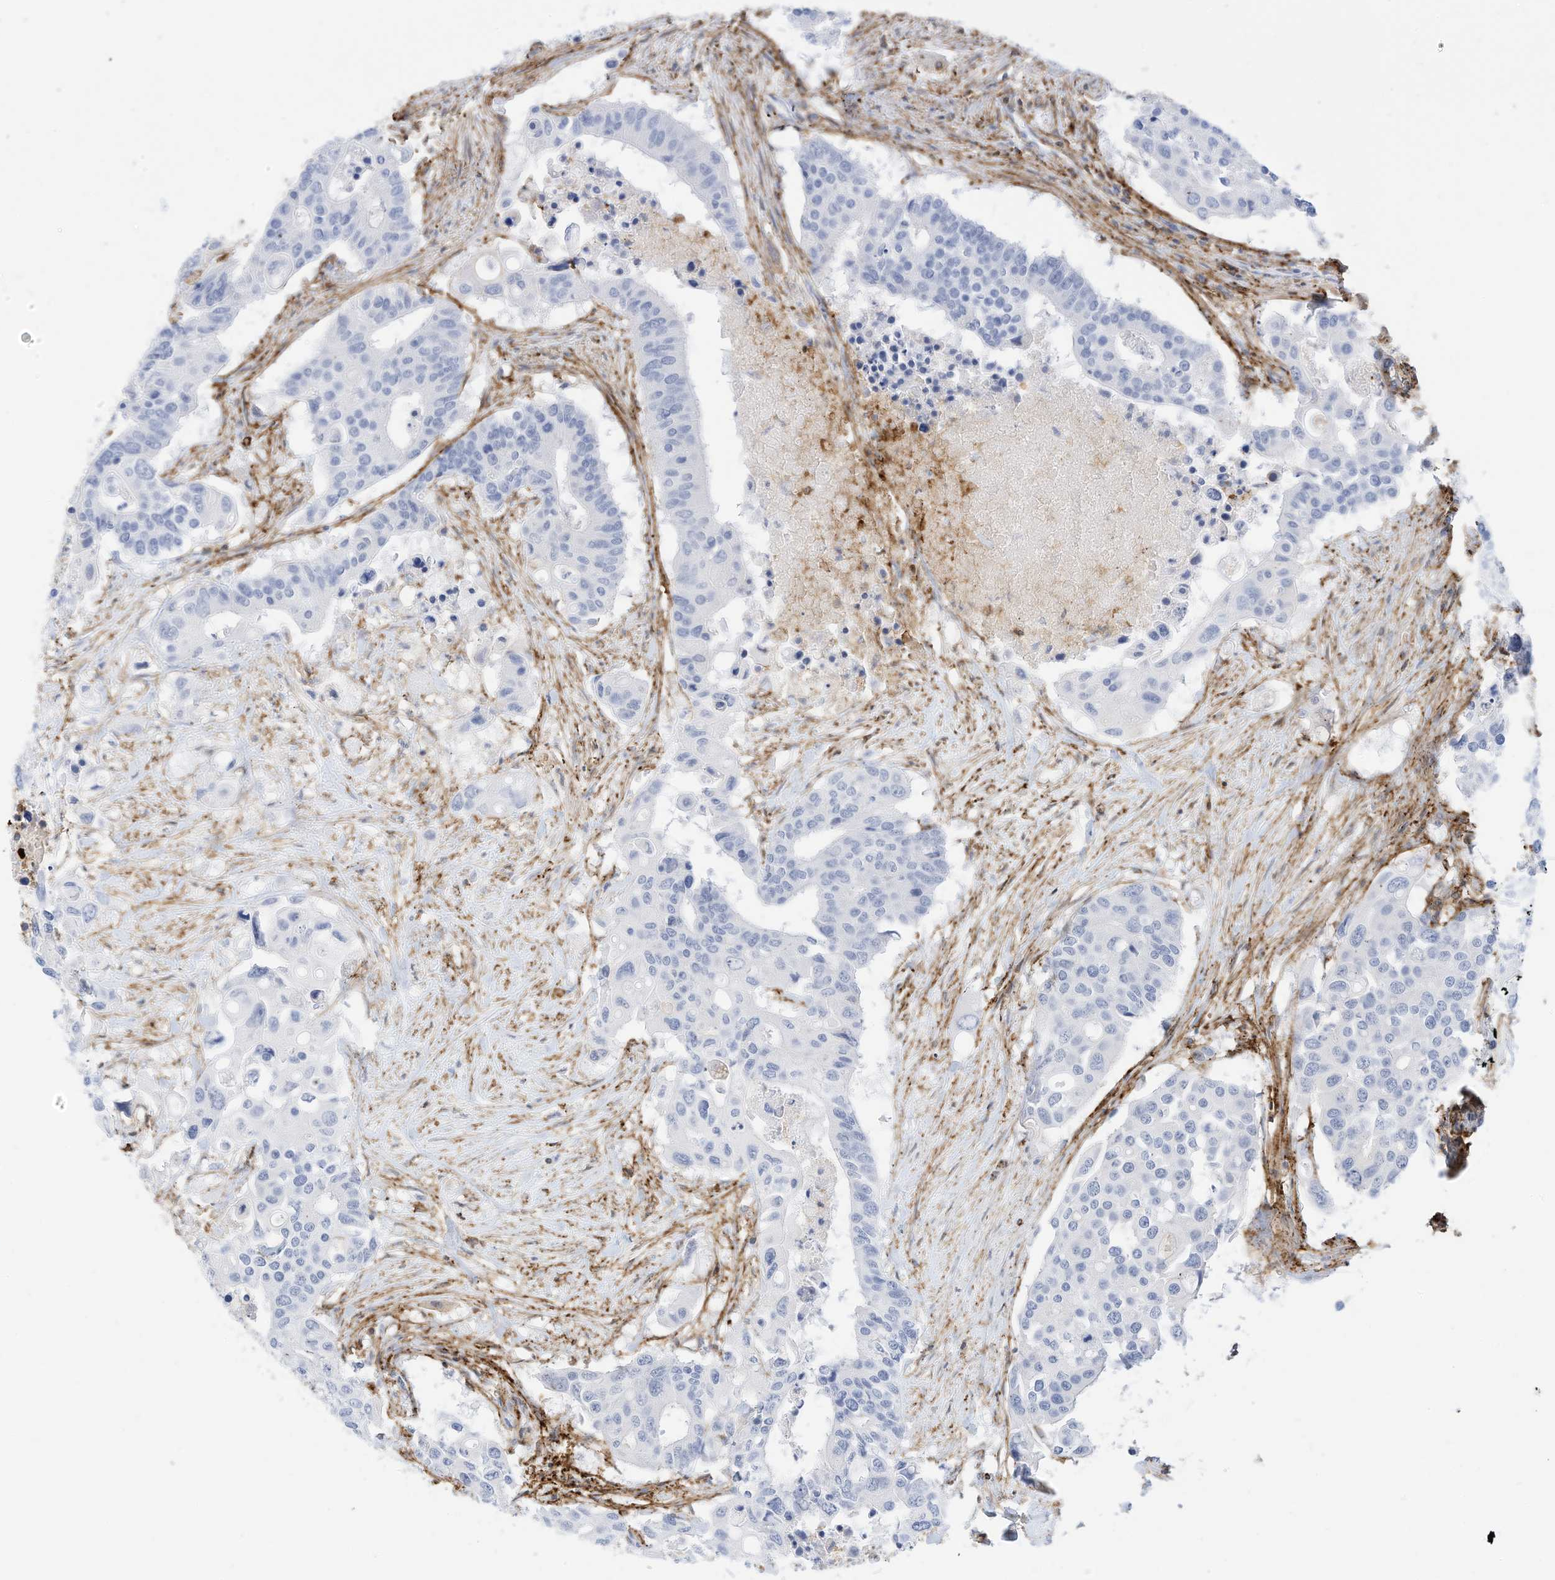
{"staining": {"intensity": "negative", "quantity": "none", "location": "none"}, "tissue": "colorectal cancer", "cell_type": "Tumor cells", "image_type": "cancer", "snomed": [{"axis": "morphology", "description": "Adenocarcinoma, NOS"}, {"axis": "topography", "description": "Colon"}], "caption": "Protein analysis of adenocarcinoma (colorectal) exhibits no significant positivity in tumor cells.", "gene": "TXNDC9", "patient": {"sex": "male", "age": 77}}